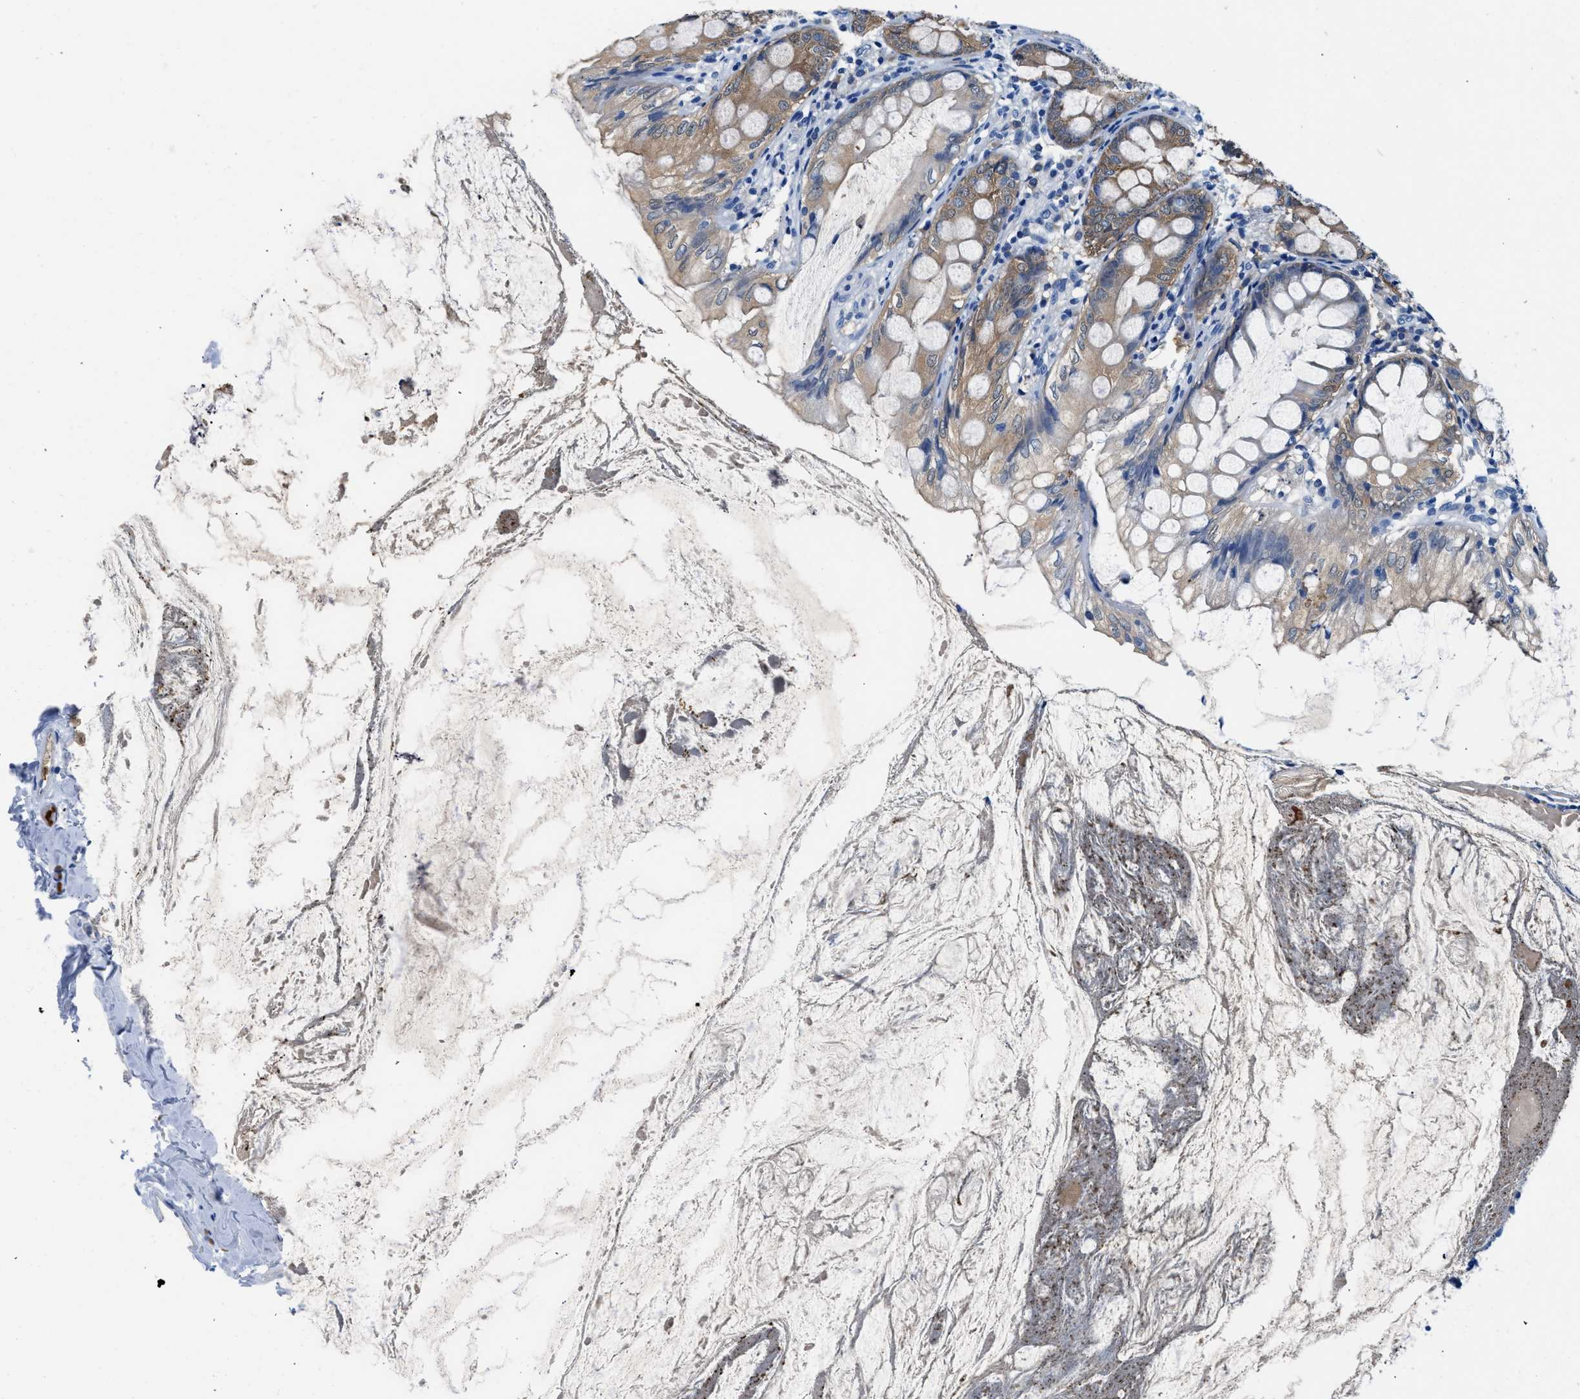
{"staining": {"intensity": "negative", "quantity": "none", "location": "none"}, "tissue": "appendix", "cell_type": "Glandular cells", "image_type": "normal", "snomed": [{"axis": "morphology", "description": "Normal tissue, NOS"}, {"axis": "topography", "description": "Appendix"}], "caption": "Glandular cells are negative for protein expression in normal human appendix.", "gene": "FADS6", "patient": {"sex": "female", "age": 77}}